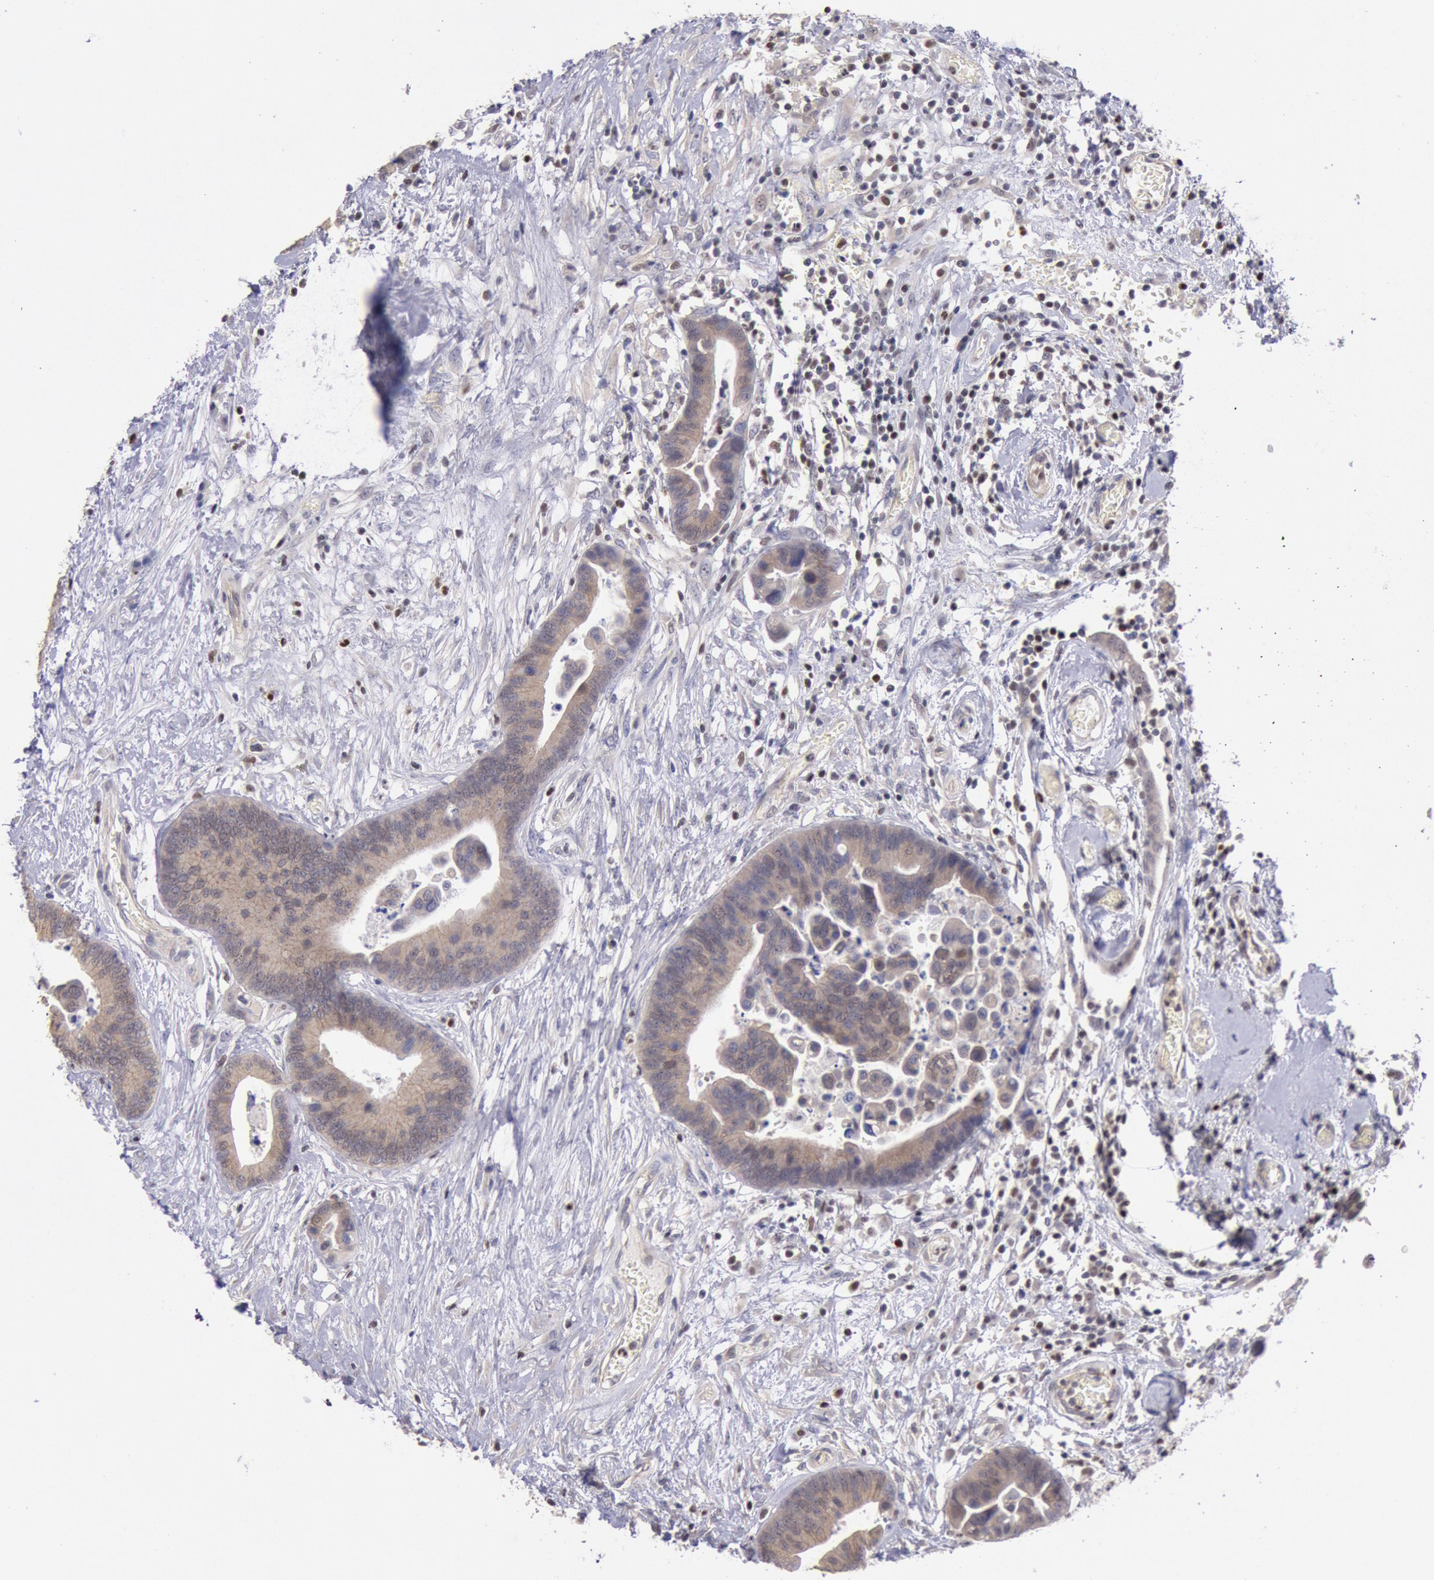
{"staining": {"intensity": "weak", "quantity": "25%-75%", "location": "cytoplasmic/membranous"}, "tissue": "colorectal cancer", "cell_type": "Tumor cells", "image_type": "cancer", "snomed": [{"axis": "morphology", "description": "Adenocarcinoma, NOS"}, {"axis": "topography", "description": "Colon"}], "caption": "This image exhibits IHC staining of human adenocarcinoma (colorectal), with low weak cytoplasmic/membranous expression in approximately 25%-75% of tumor cells.", "gene": "RPS6KA5", "patient": {"sex": "male", "age": 82}}